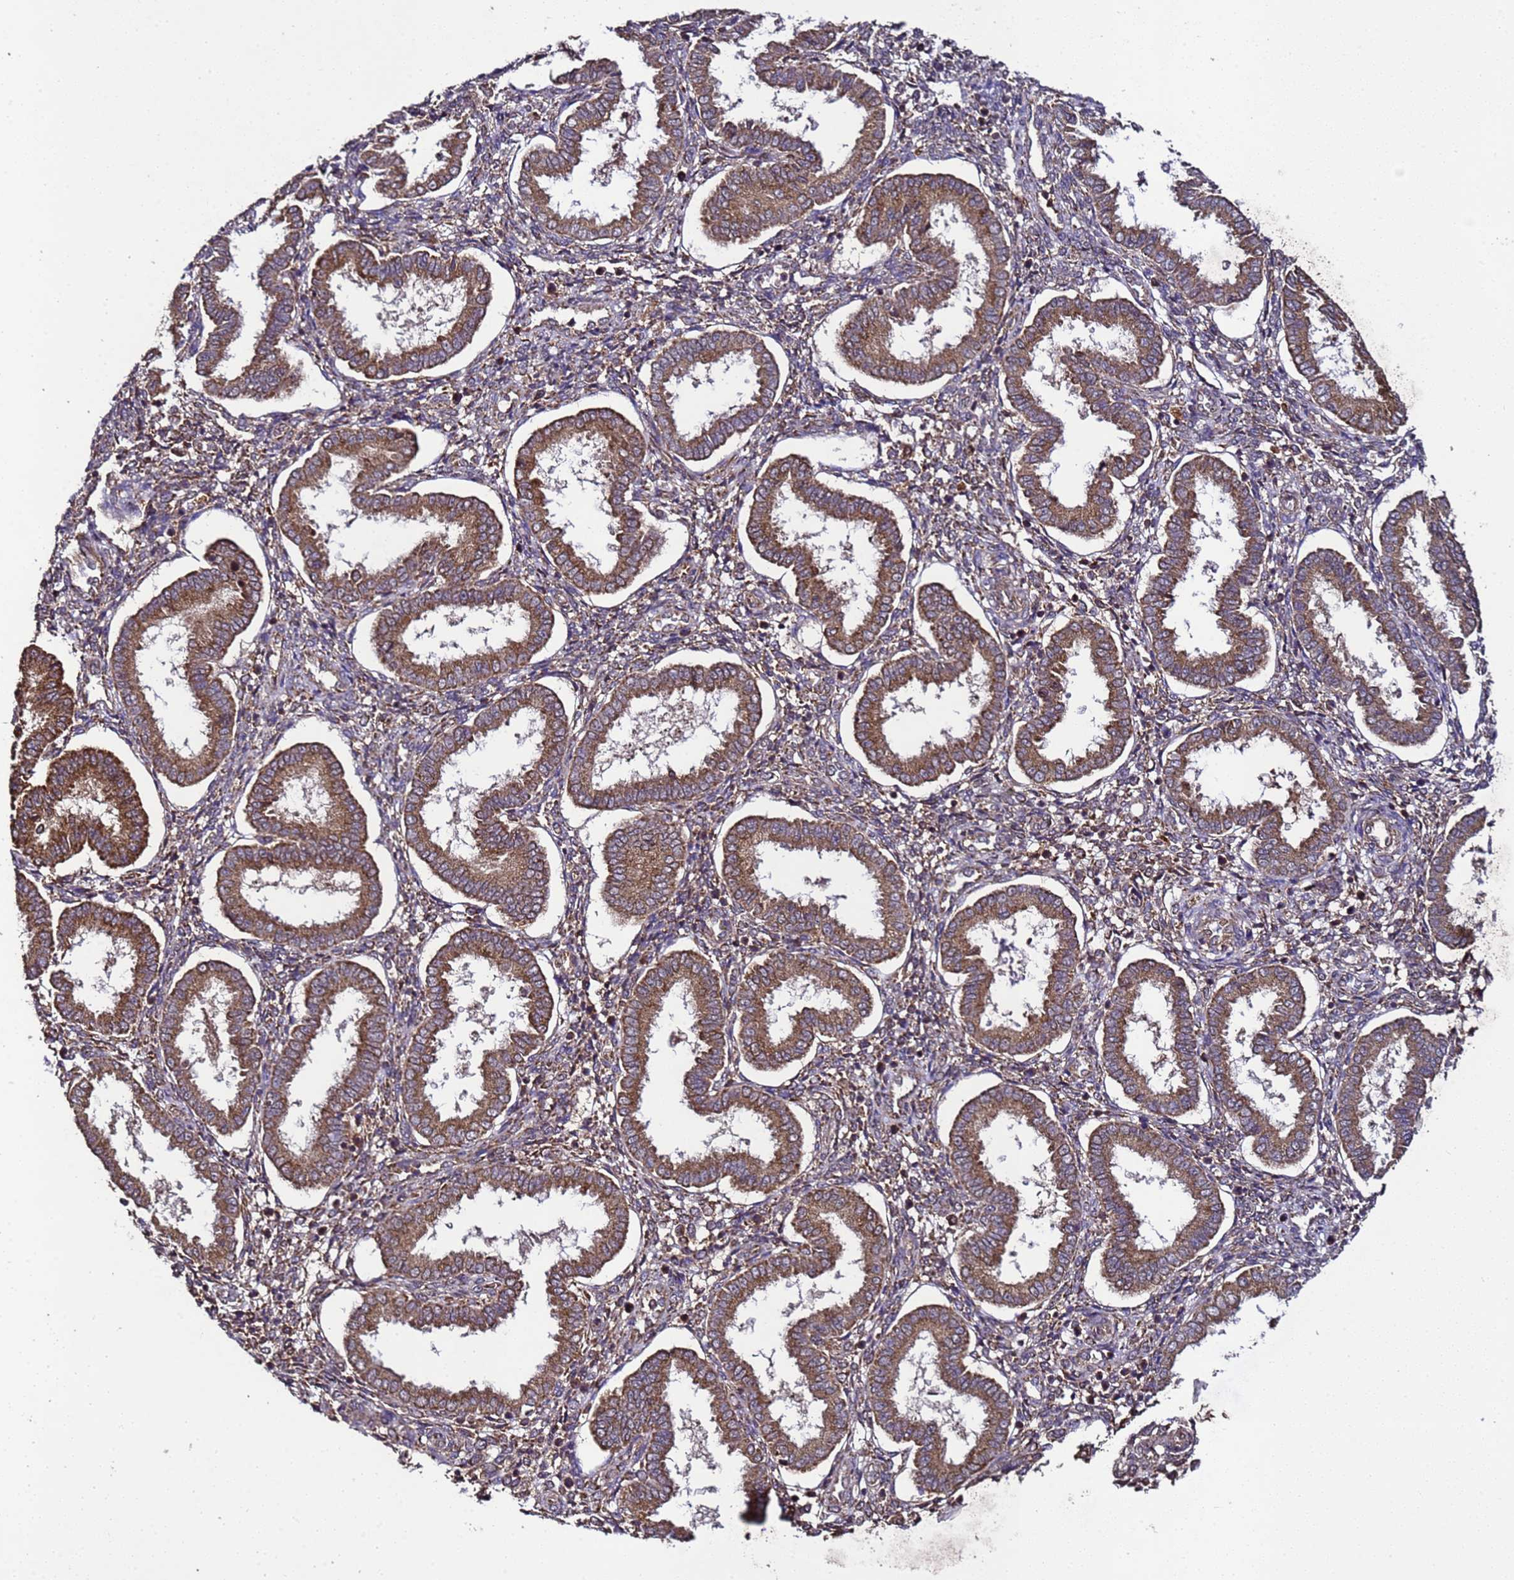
{"staining": {"intensity": "weak", "quantity": "25%-75%", "location": "cytoplasmic/membranous"}, "tissue": "endometrium", "cell_type": "Cells in endometrial stroma", "image_type": "normal", "snomed": [{"axis": "morphology", "description": "Normal tissue, NOS"}, {"axis": "topography", "description": "Endometrium"}], "caption": "Endometrium stained for a protein (brown) demonstrates weak cytoplasmic/membranous positive positivity in about 25%-75% of cells in endometrial stroma.", "gene": "HSPBAP1", "patient": {"sex": "female", "age": 24}}